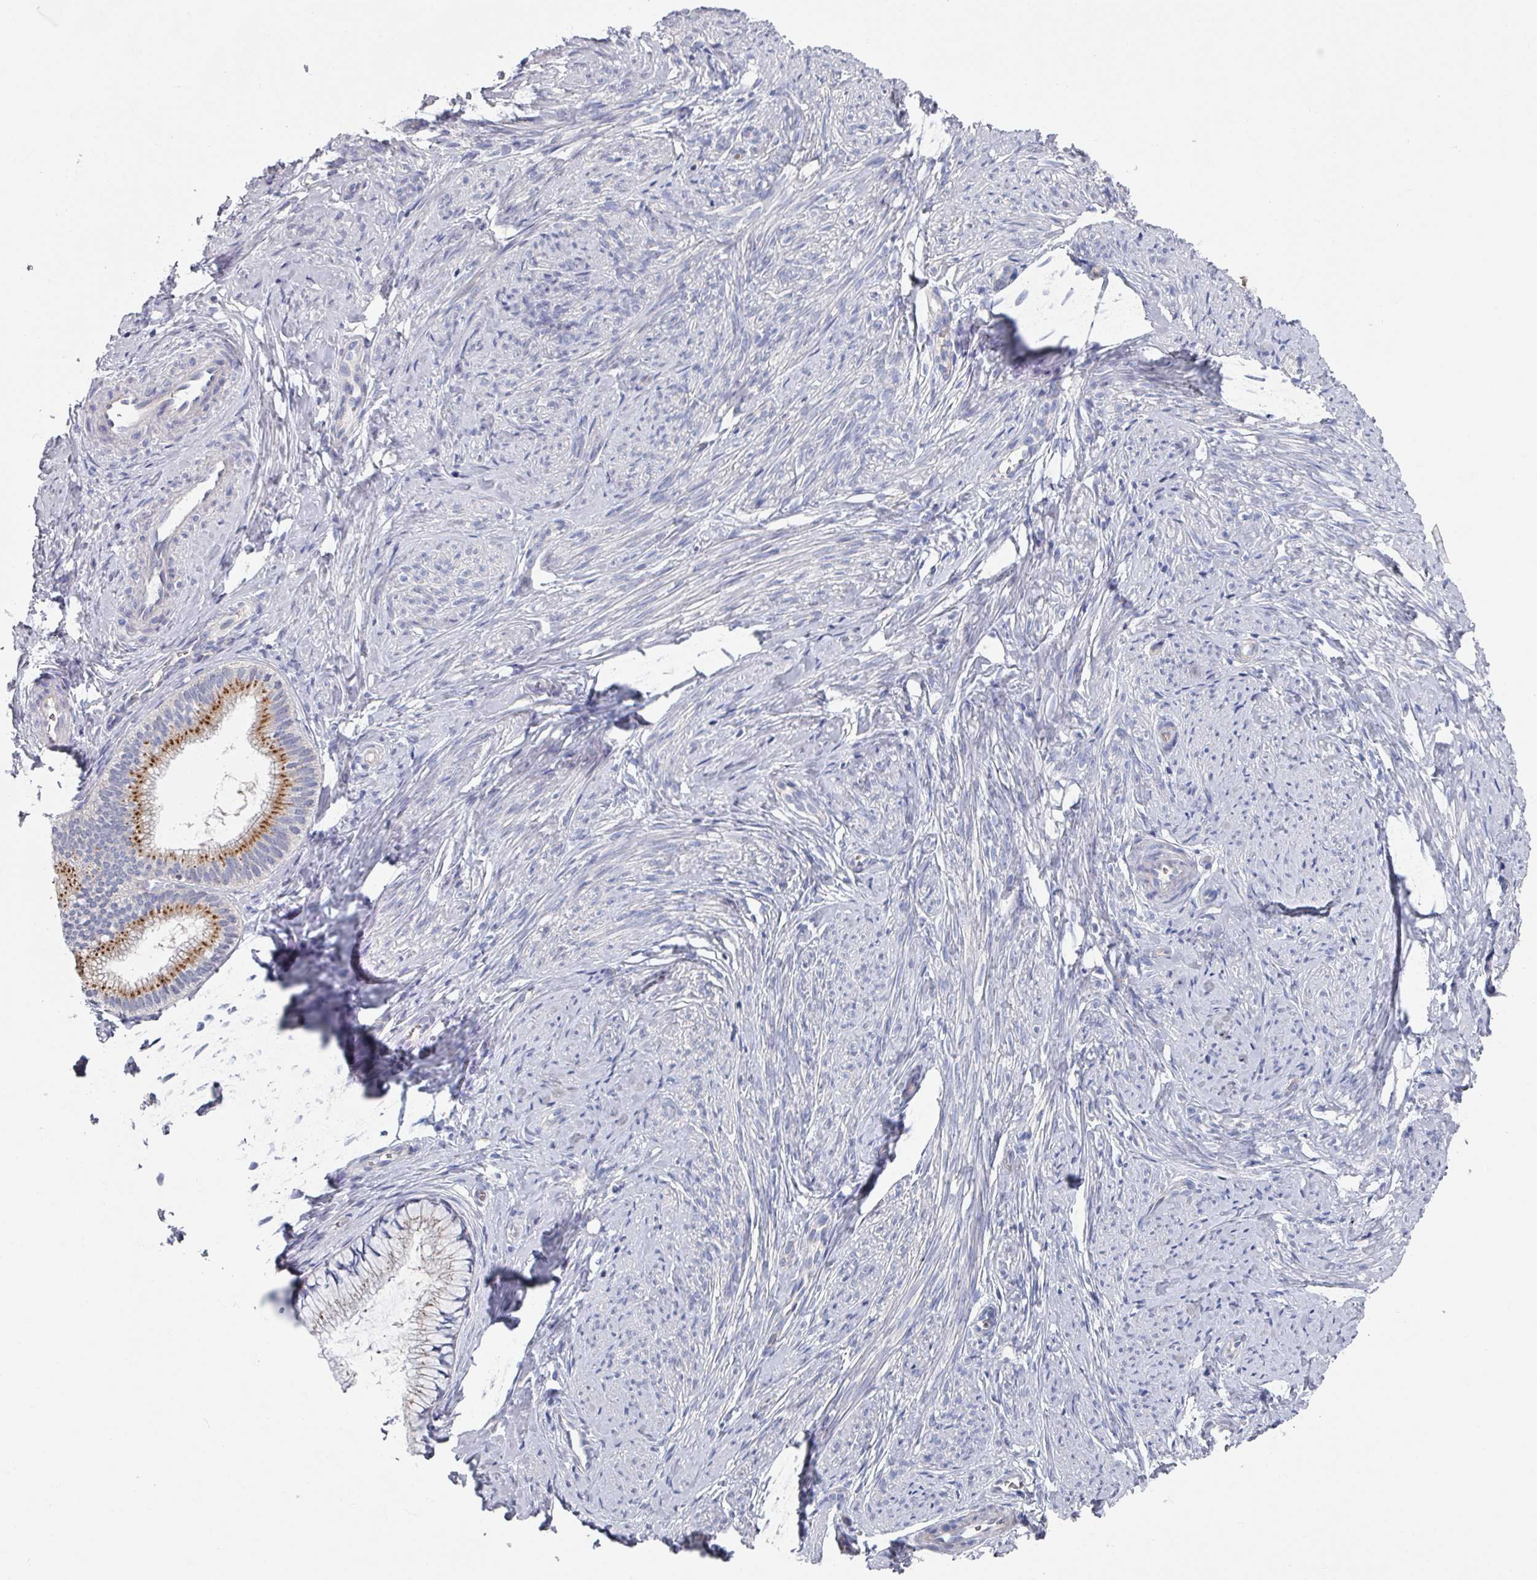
{"staining": {"intensity": "moderate", "quantity": "25%-75%", "location": "cytoplasmic/membranous"}, "tissue": "cervix", "cell_type": "Glandular cells", "image_type": "normal", "snomed": [{"axis": "morphology", "description": "Normal tissue, NOS"}, {"axis": "topography", "description": "Cervix"}], "caption": "High-magnification brightfield microscopy of unremarkable cervix stained with DAB (3,3'-diaminobenzidine) (brown) and counterstained with hematoxylin (blue). glandular cells exhibit moderate cytoplasmic/membranous expression is identified in about25%-75% of cells.", "gene": "EFL1", "patient": {"sex": "female", "age": 36}}